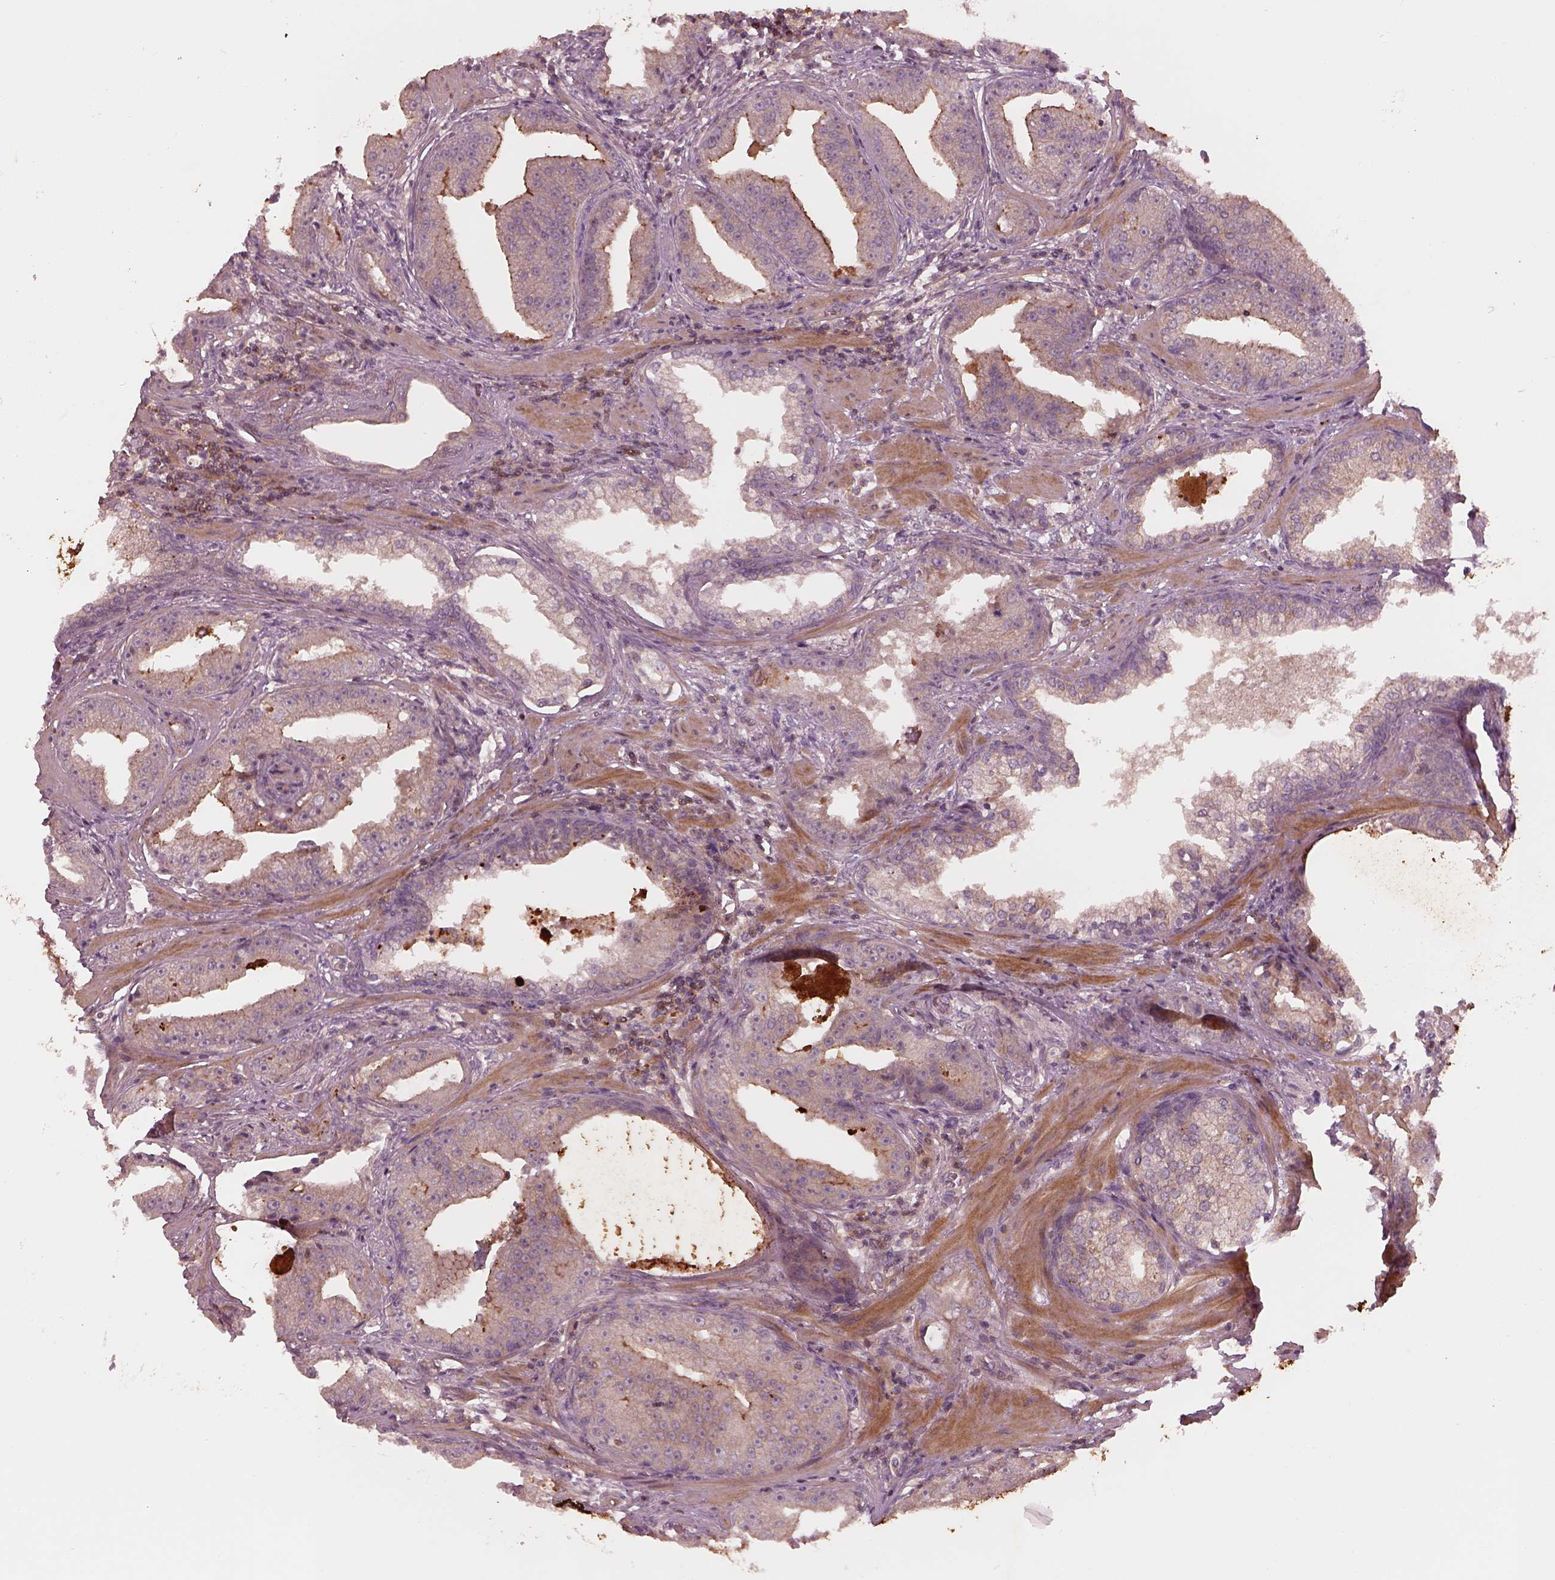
{"staining": {"intensity": "strong", "quantity": "<25%", "location": "cytoplasmic/membranous"}, "tissue": "prostate cancer", "cell_type": "Tumor cells", "image_type": "cancer", "snomed": [{"axis": "morphology", "description": "Adenocarcinoma, Low grade"}, {"axis": "topography", "description": "Prostate"}], "caption": "Prostate cancer (adenocarcinoma (low-grade)) stained with DAB immunohistochemistry (IHC) demonstrates medium levels of strong cytoplasmic/membranous positivity in about <25% of tumor cells.", "gene": "FAM107B", "patient": {"sex": "male", "age": 62}}